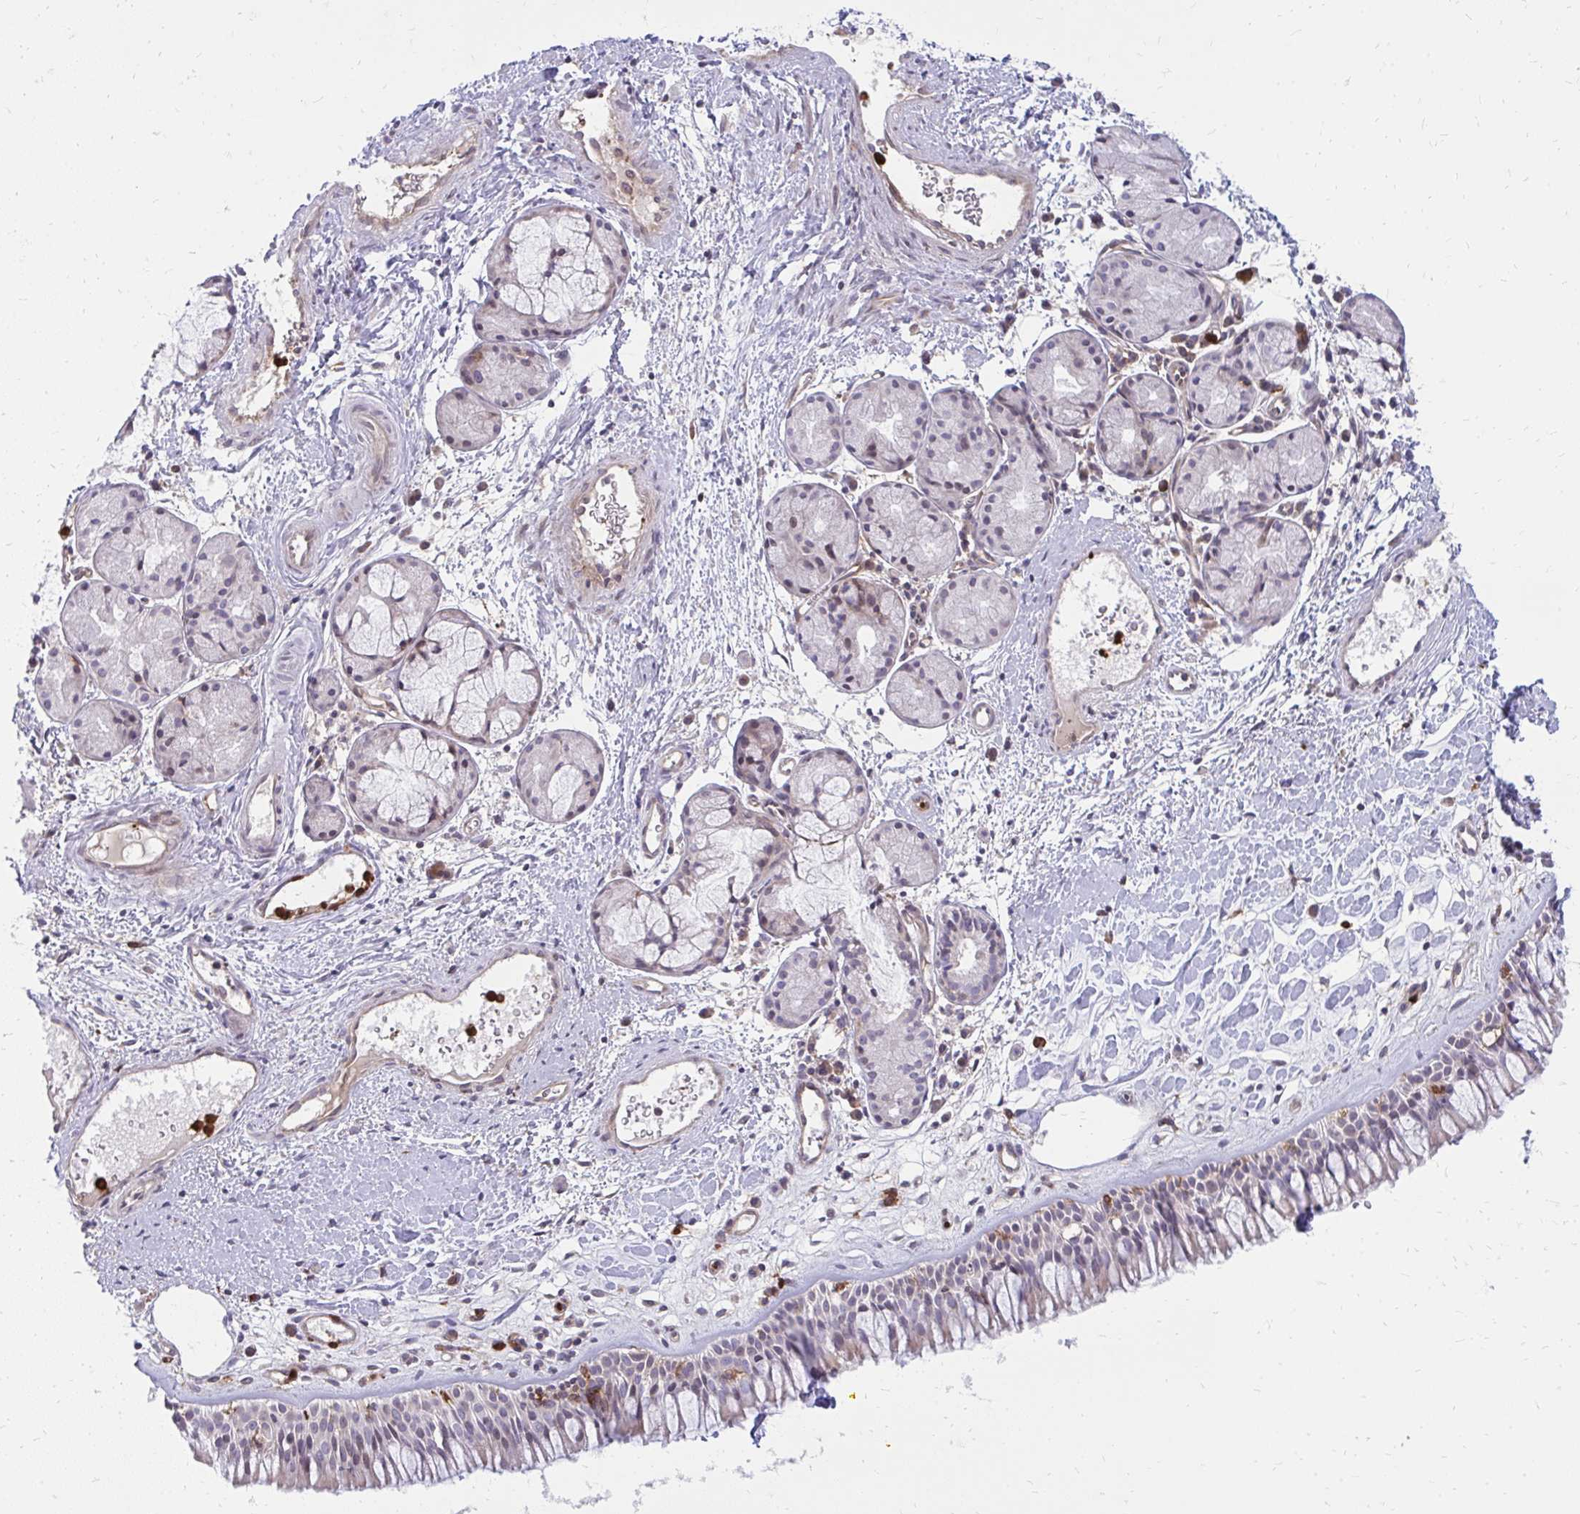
{"staining": {"intensity": "weak", "quantity": "<25%", "location": "cytoplasmic/membranous"}, "tissue": "nasopharynx", "cell_type": "Respiratory epithelial cells", "image_type": "normal", "snomed": [{"axis": "morphology", "description": "Normal tissue, NOS"}, {"axis": "topography", "description": "Nasopharynx"}], "caption": "This histopathology image is of benign nasopharynx stained with immunohistochemistry (IHC) to label a protein in brown with the nuclei are counter-stained blue. There is no staining in respiratory epithelial cells. (DAB immunohistochemistry (IHC) with hematoxylin counter stain).", "gene": "ASAP1", "patient": {"sex": "male", "age": 65}}